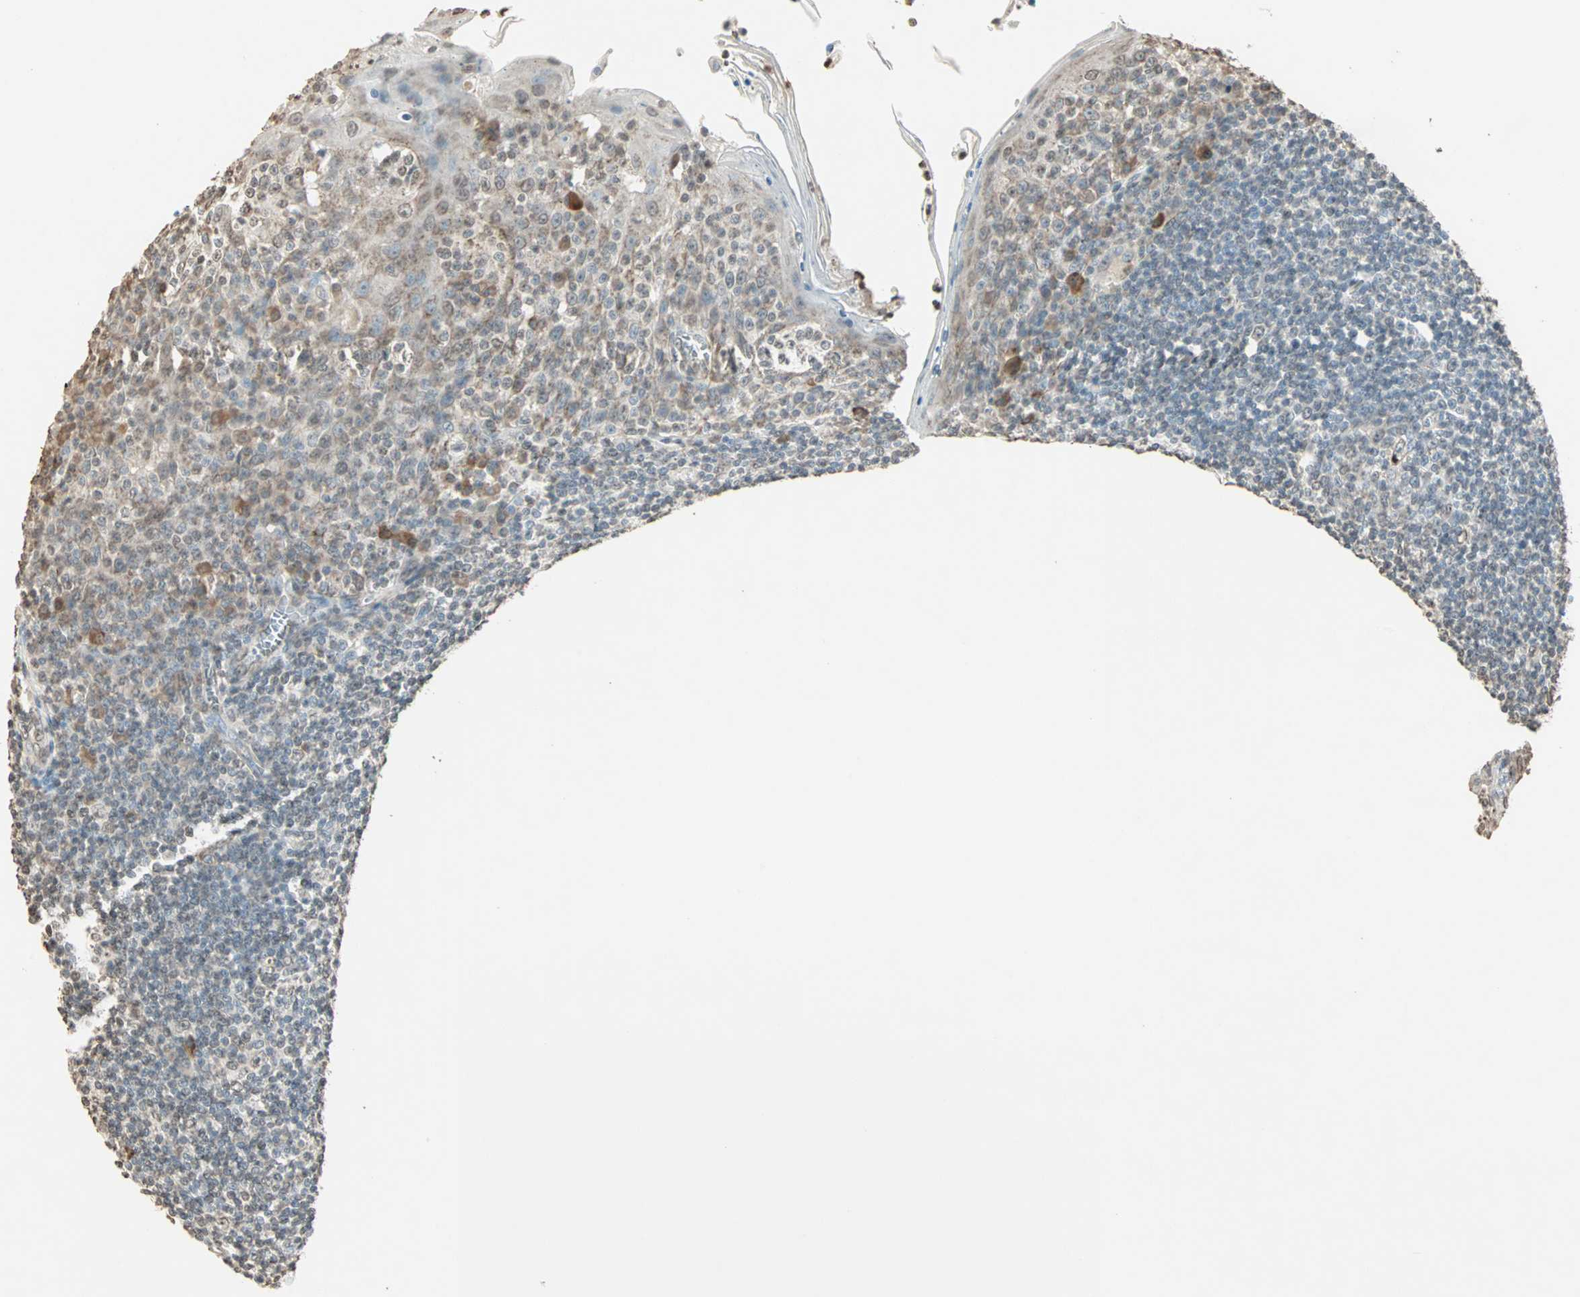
{"staining": {"intensity": "weak", "quantity": "25%-75%", "location": "cytoplasmic/membranous"}, "tissue": "tonsil", "cell_type": "Germinal center cells", "image_type": "normal", "snomed": [{"axis": "morphology", "description": "Normal tissue, NOS"}, {"axis": "topography", "description": "Tonsil"}], "caption": "Tonsil was stained to show a protein in brown. There is low levels of weak cytoplasmic/membranous staining in about 25%-75% of germinal center cells. Nuclei are stained in blue.", "gene": "PRELID1", "patient": {"sex": "male", "age": 31}}